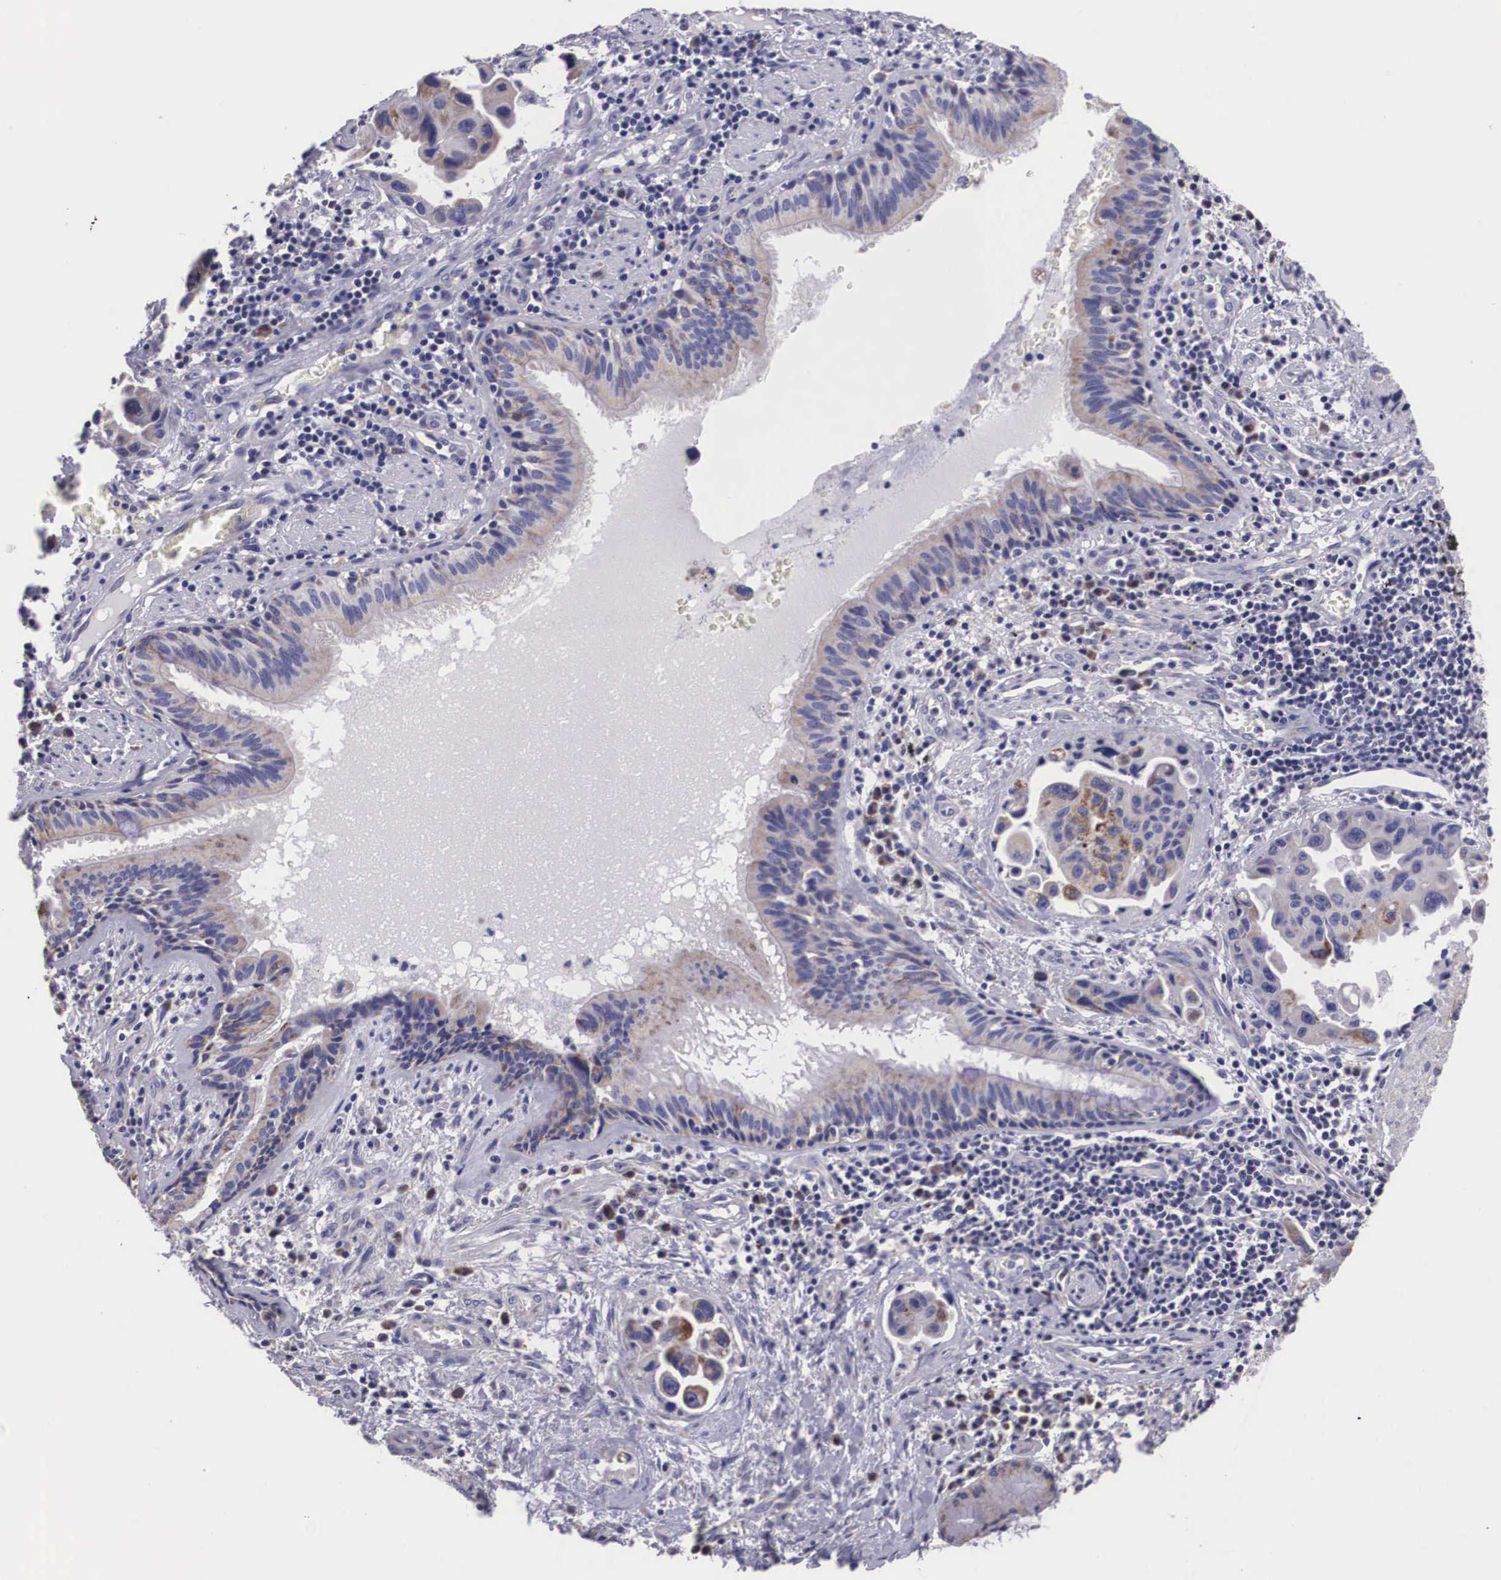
{"staining": {"intensity": "weak", "quantity": "<25%", "location": "cytoplasmic/membranous"}, "tissue": "lung cancer", "cell_type": "Tumor cells", "image_type": "cancer", "snomed": [{"axis": "morphology", "description": "Adenocarcinoma, NOS"}, {"axis": "topography", "description": "Lung"}], "caption": "Lung adenocarcinoma was stained to show a protein in brown. There is no significant positivity in tumor cells.", "gene": "ARG2", "patient": {"sex": "male", "age": 64}}